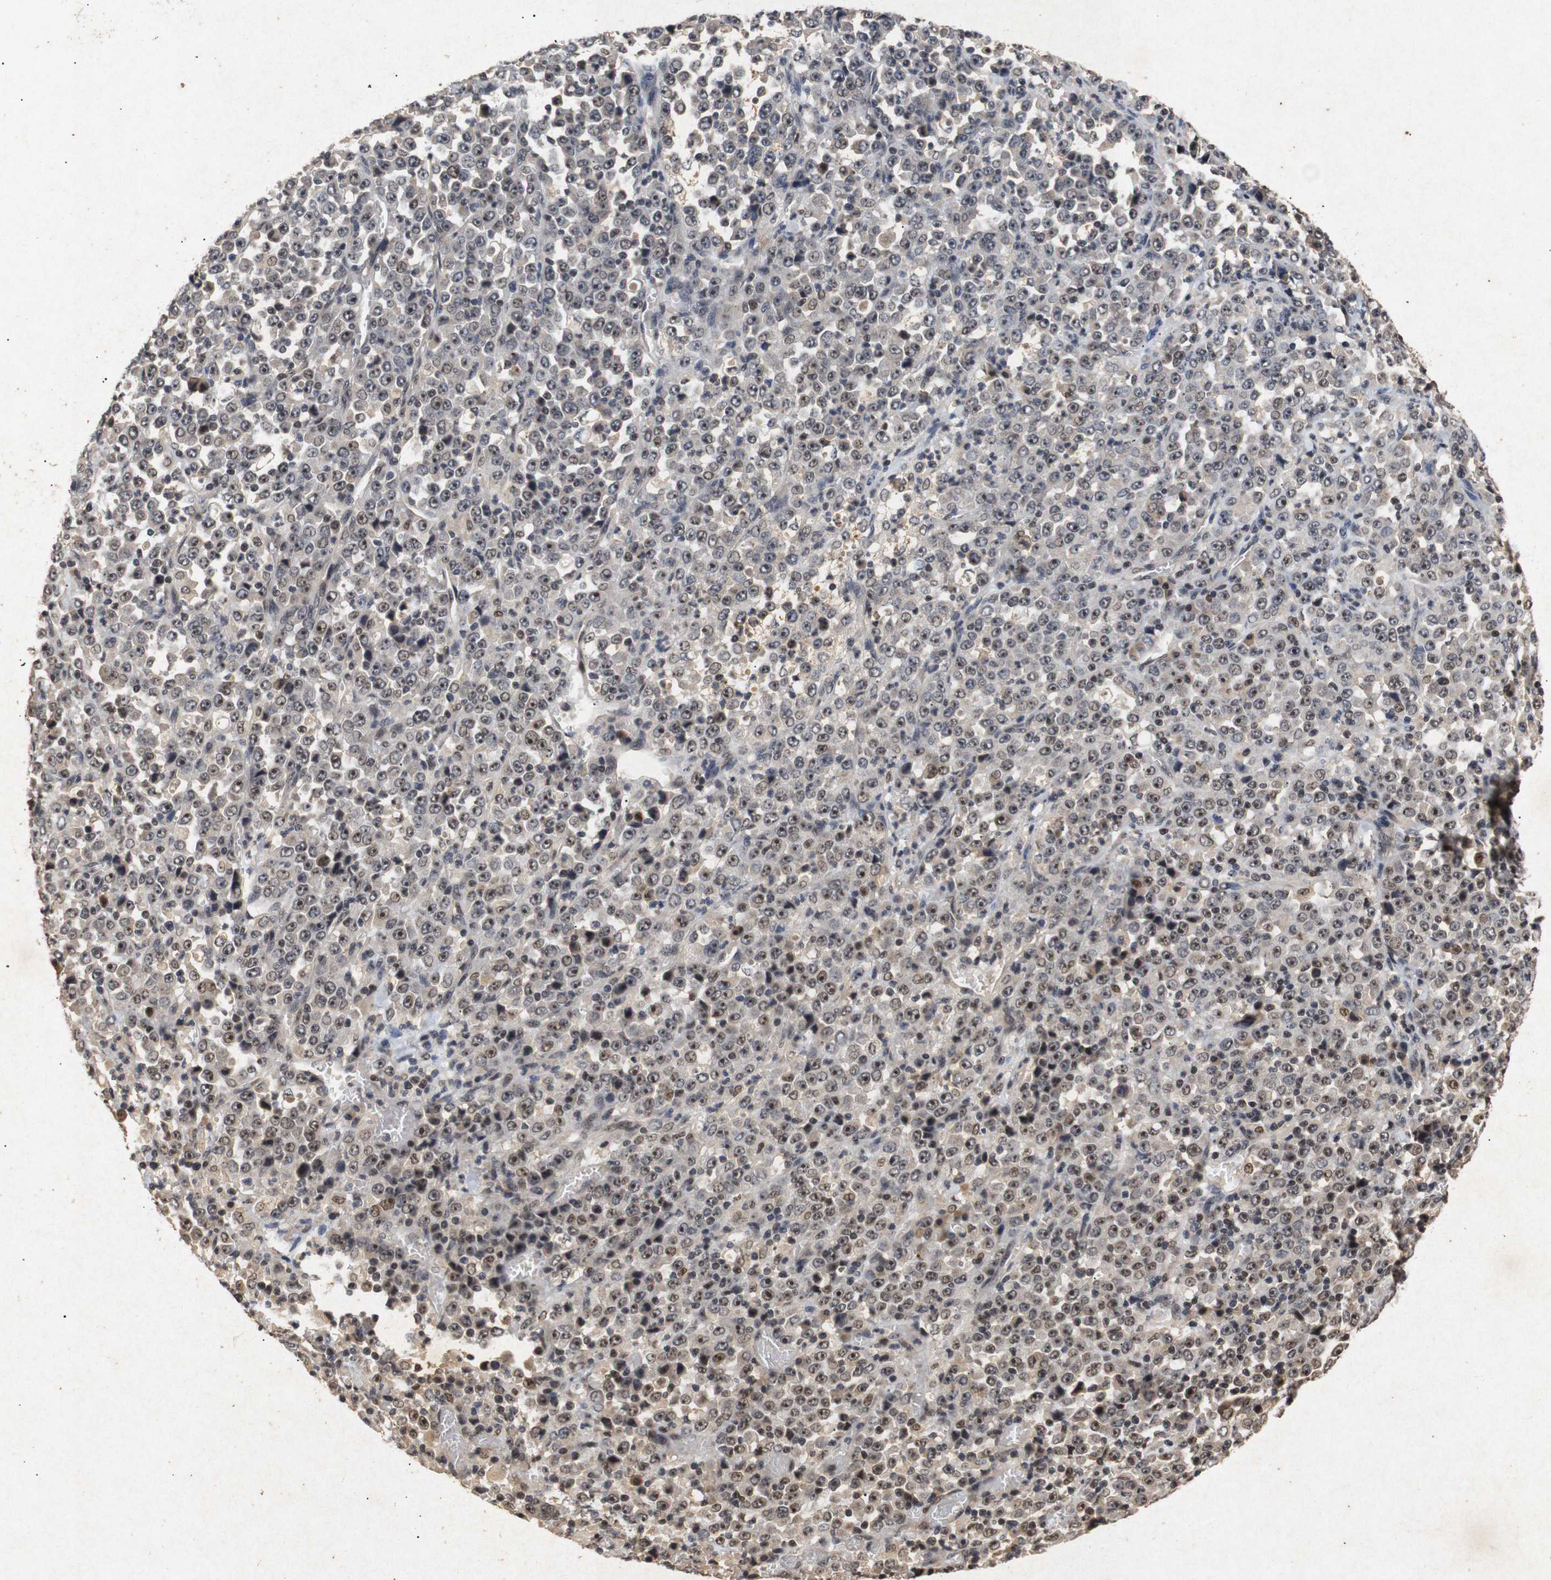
{"staining": {"intensity": "moderate", "quantity": ">75%", "location": "nuclear"}, "tissue": "stomach cancer", "cell_type": "Tumor cells", "image_type": "cancer", "snomed": [{"axis": "morphology", "description": "Normal tissue, NOS"}, {"axis": "morphology", "description": "Adenocarcinoma, NOS"}, {"axis": "topography", "description": "Stomach, upper"}, {"axis": "topography", "description": "Stomach"}], "caption": "Stomach adenocarcinoma stained for a protein (brown) reveals moderate nuclear positive expression in about >75% of tumor cells.", "gene": "PARN", "patient": {"sex": "male", "age": 59}}